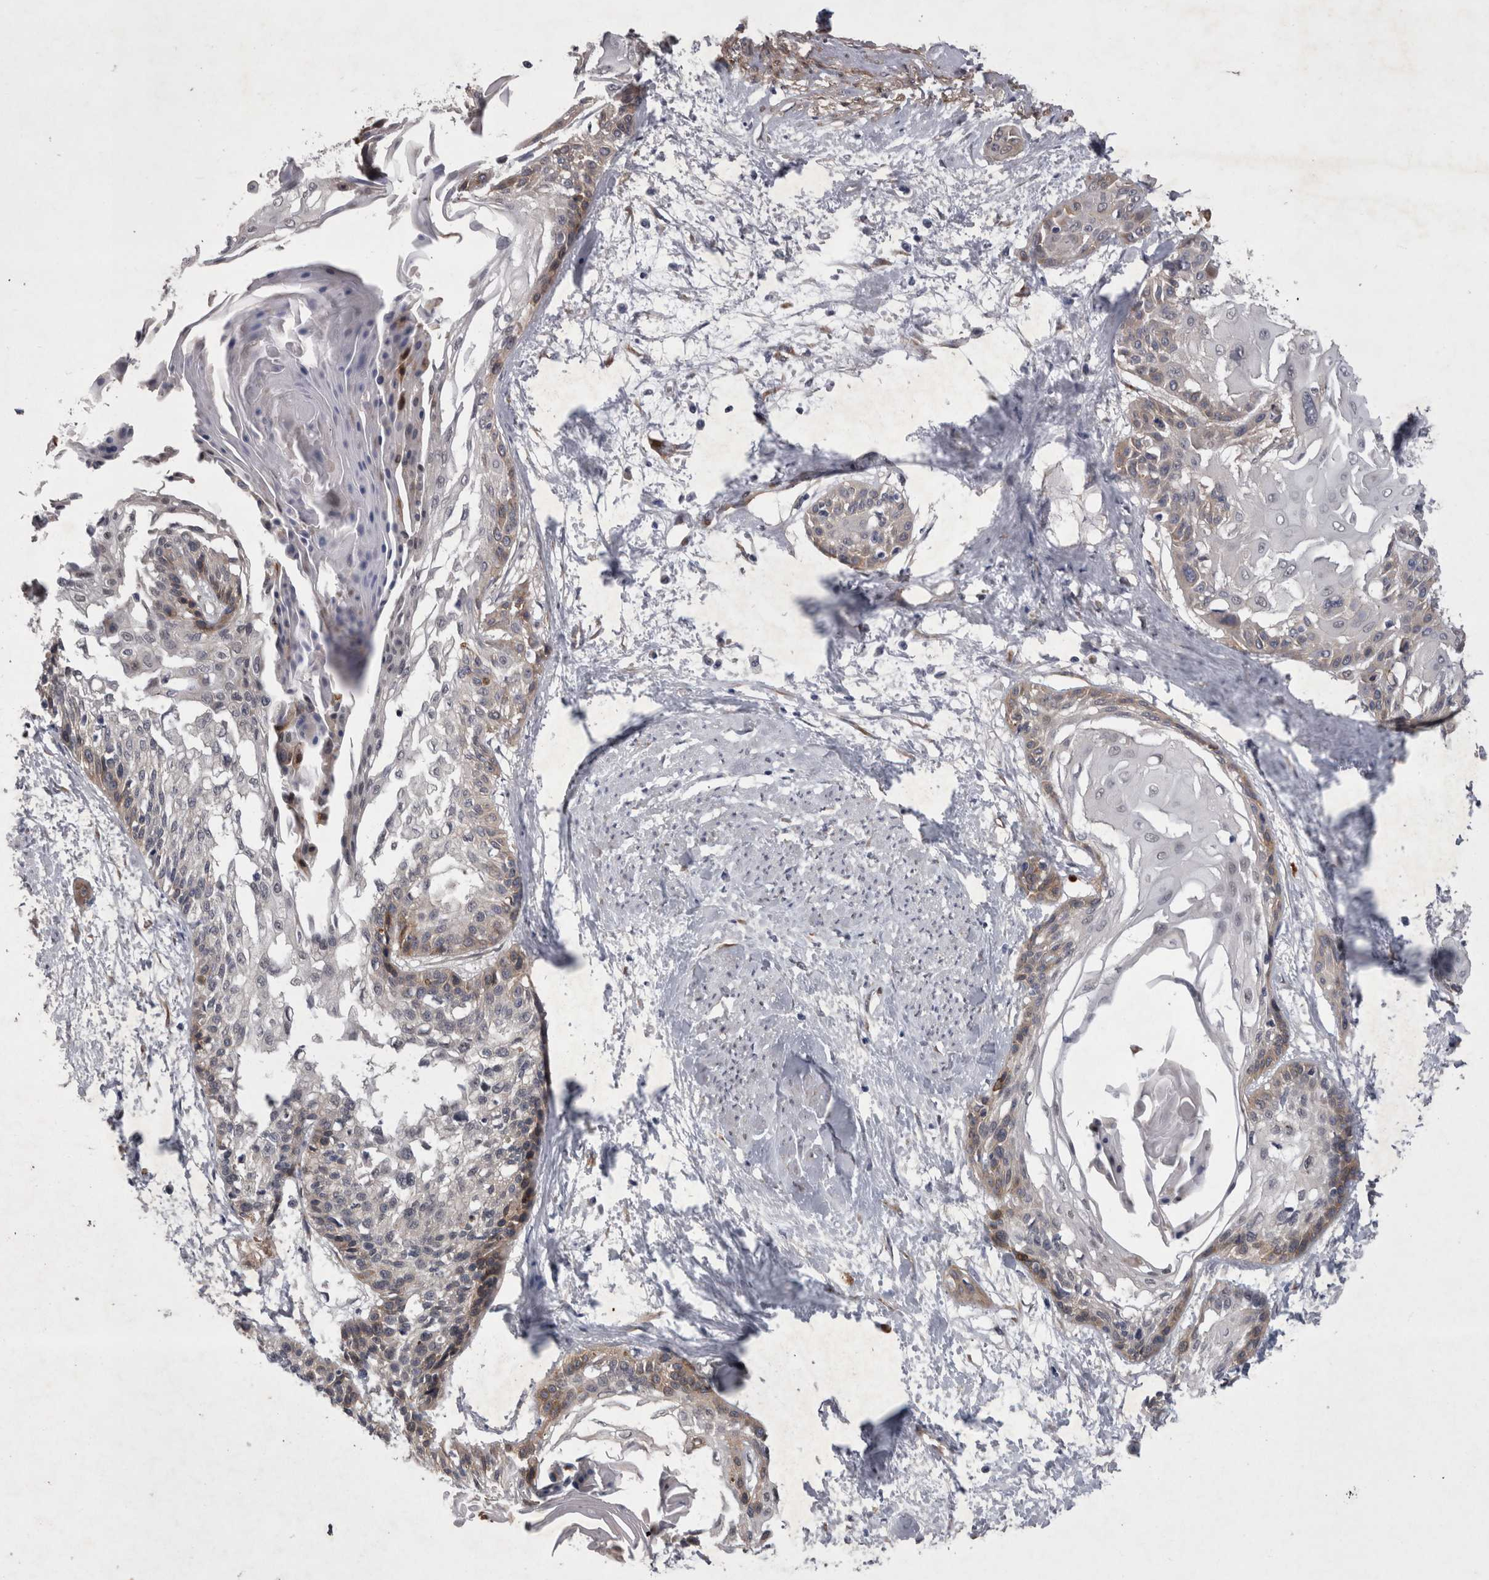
{"staining": {"intensity": "weak", "quantity": "25%-75%", "location": "cytoplasmic/membranous"}, "tissue": "cervical cancer", "cell_type": "Tumor cells", "image_type": "cancer", "snomed": [{"axis": "morphology", "description": "Squamous cell carcinoma, NOS"}, {"axis": "topography", "description": "Cervix"}], "caption": "Cervical cancer (squamous cell carcinoma) stained for a protein (brown) exhibits weak cytoplasmic/membranous positive staining in about 25%-75% of tumor cells.", "gene": "DDX6", "patient": {"sex": "female", "age": 57}}